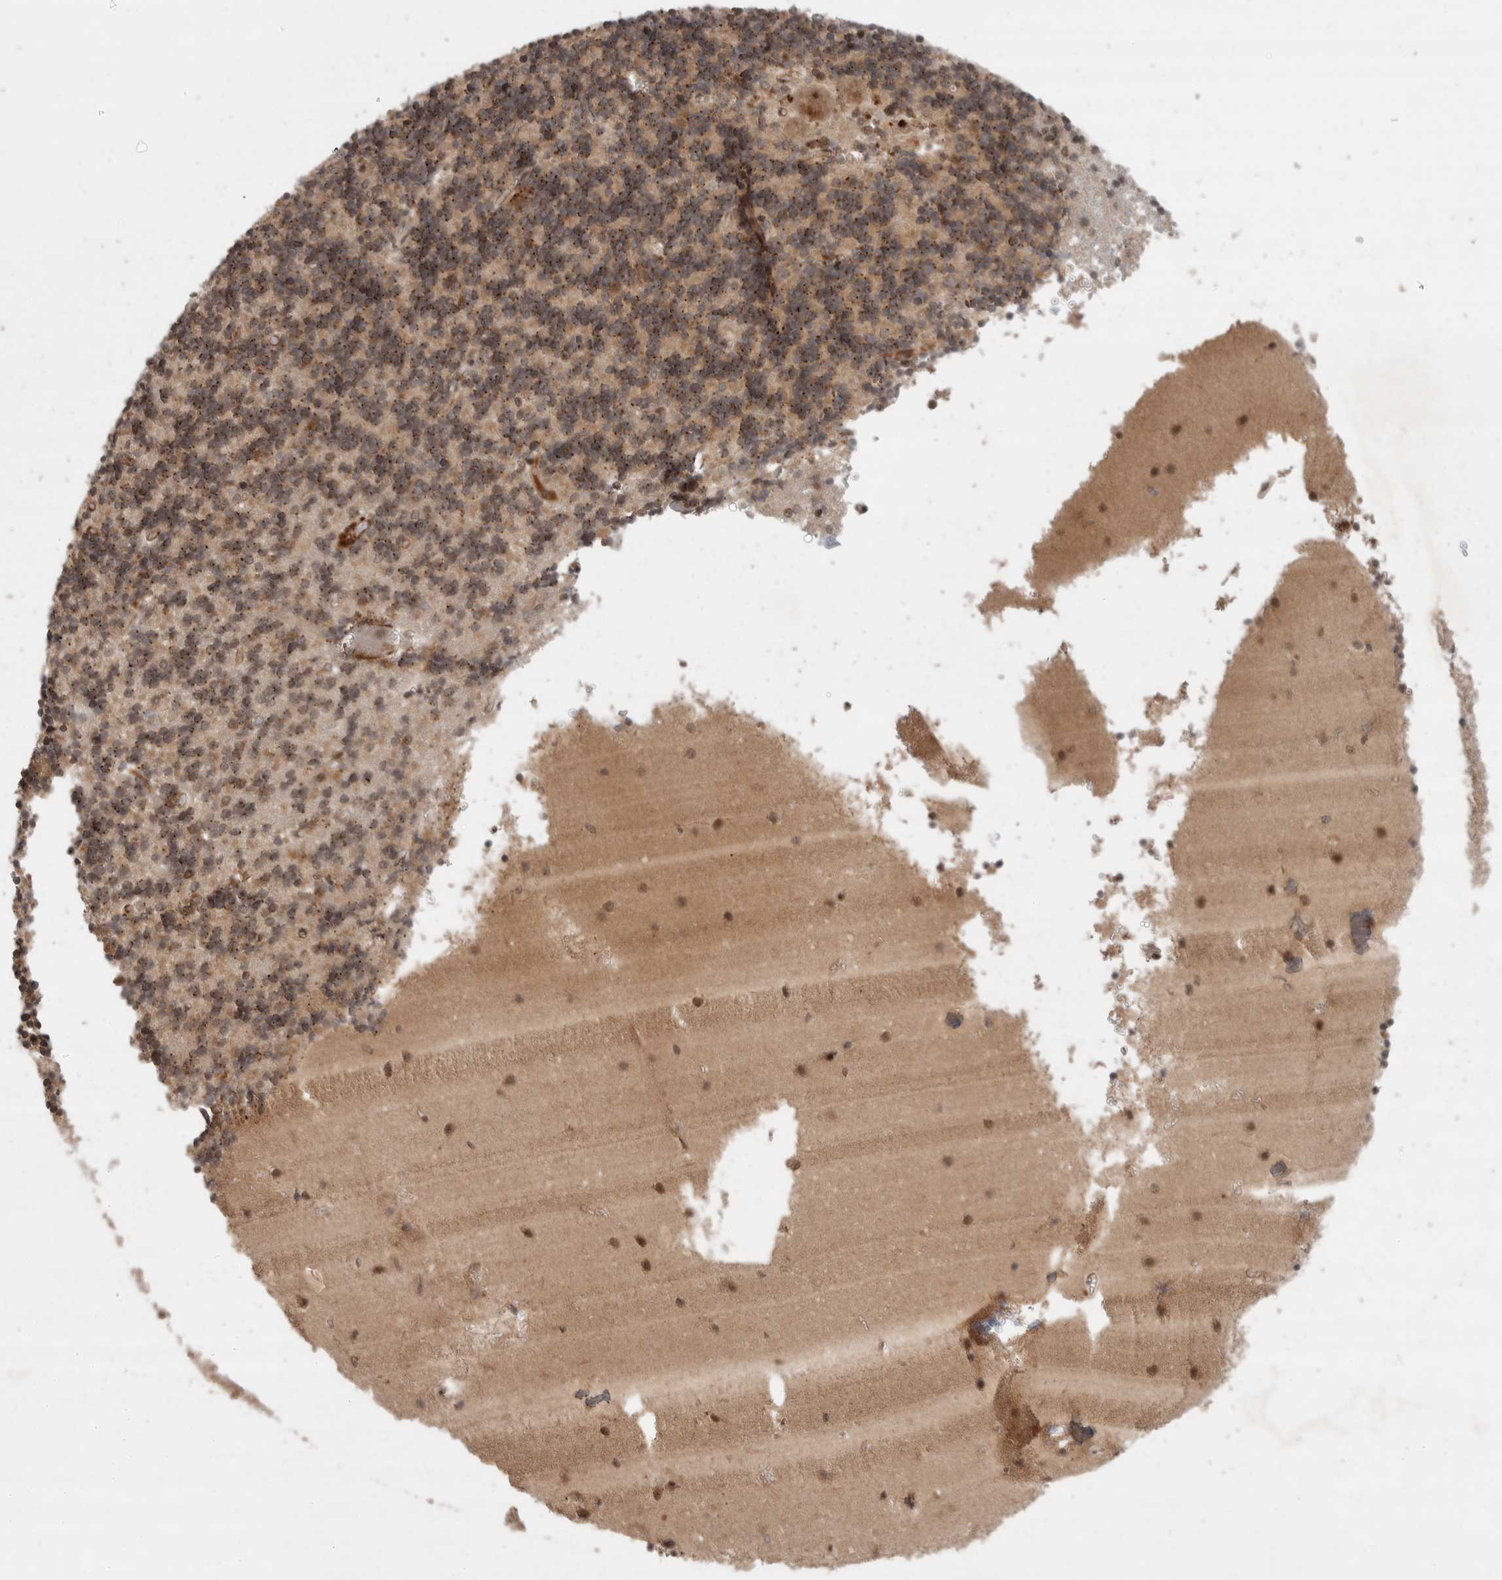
{"staining": {"intensity": "weak", "quantity": ">75%", "location": "cytoplasmic/membranous,nuclear"}, "tissue": "cerebellum", "cell_type": "Cells in granular layer", "image_type": "normal", "snomed": [{"axis": "morphology", "description": "Normal tissue, NOS"}, {"axis": "topography", "description": "Cerebellum"}], "caption": "Unremarkable cerebellum was stained to show a protein in brown. There is low levels of weak cytoplasmic/membranous,nuclear expression in approximately >75% of cells in granular layer. (IHC, brightfield microscopy, high magnification).", "gene": "MPHOSPH6", "patient": {"sex": "male", "age": 37}}